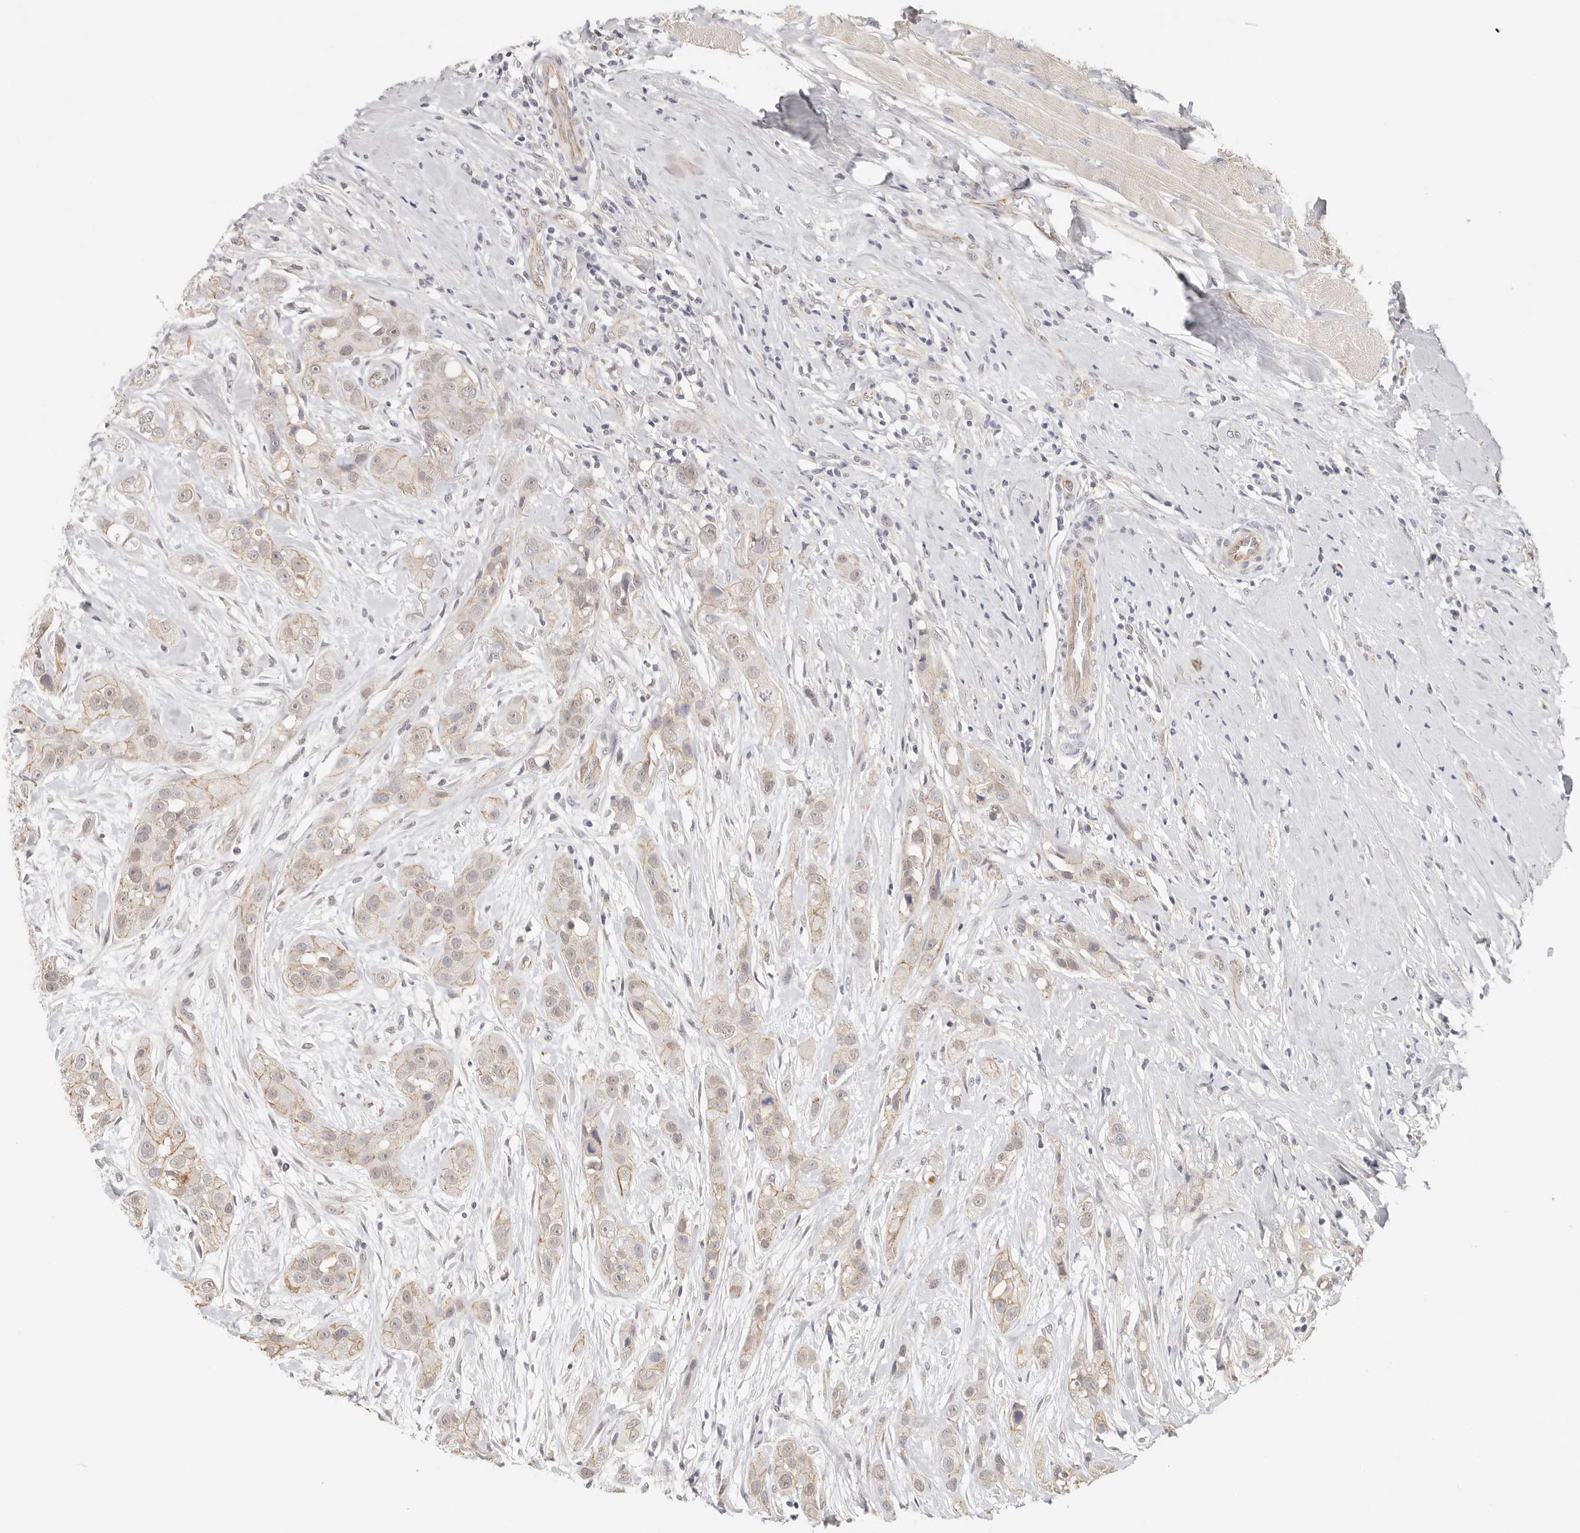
{"staining": {"intensity": "weak", "quantity": "25%-75%", "location": "cytoplasmic/membranous"}, "tissue": "head and neck cancer", "cell_type": "Tumor cells", "image_type": "cancer", "snomed": [{"axis": "morphology", "description": "Normal tissue, NOS"}, {"axis": "morphology", "description": "Squamous cell carcinoma, NOS"}, {"axis": "topography", "description": "Skeletal muscle"}, {"axis": "topography", "description": "Head-Neck"}], "caption": "Human squamous cell carcinoma (head and neck) stained with a brown dye exhibits weak cytoplasmic/membranous positive expression in approximately 25%-75% of tumor cells.", "gene": "ANXA9", "patient": {"sex": "male", "age": 51}}